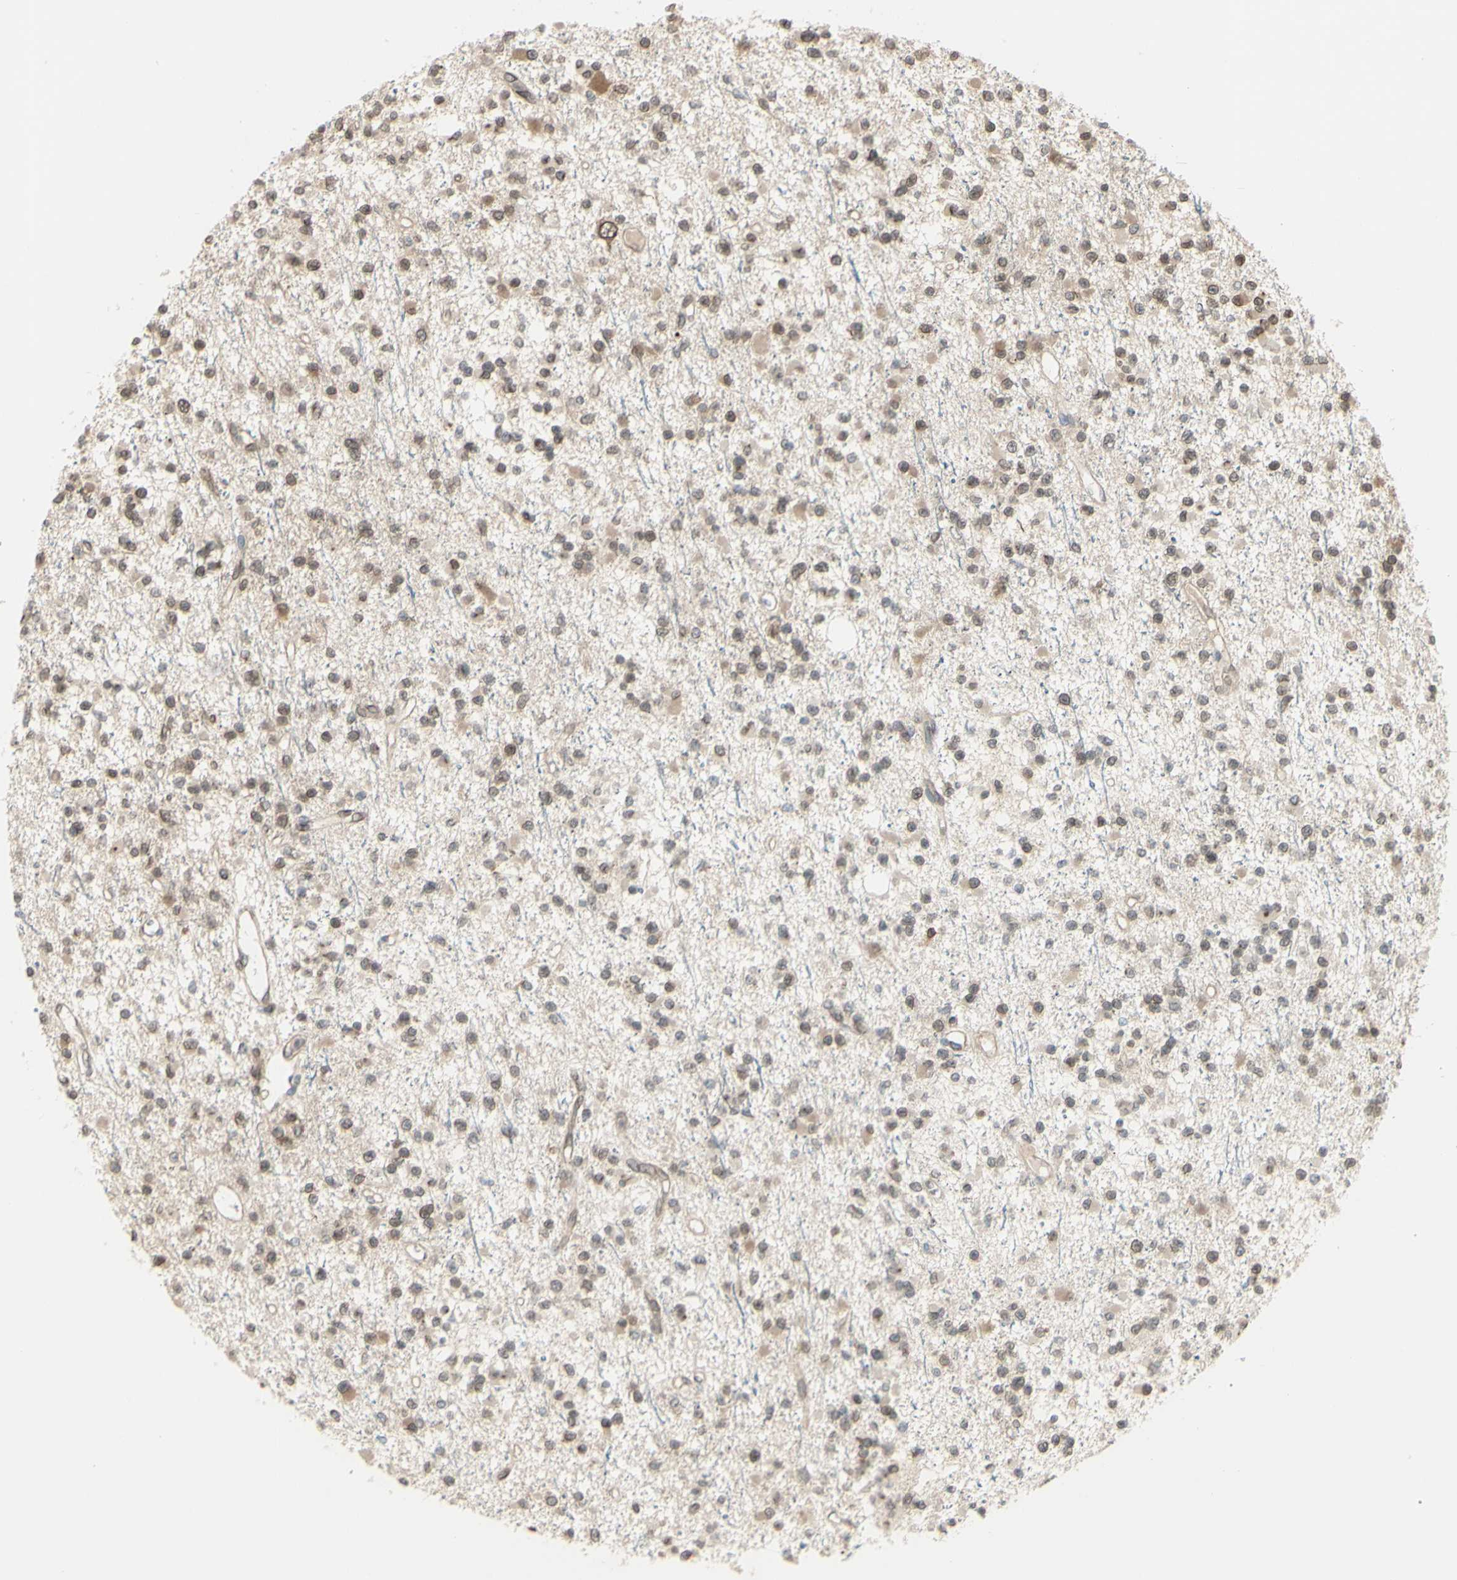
{"staining": {"intensity": "weak", "quantity": ">75%", "location": "cytoplasmic/membranous,nuclear"}, "tissue": "glioma", "cell_type": "Tumor cells", "image_type": "cancer", "snomed": [{"axis": "morphology", "description": "Glioma, malignant, Low grade"}, {"axis": "topography", "description": "Brain"}], "caption": "Glioma stained for a protein displays weak cytoplasmic/membranous and nuclear positivity in tumor cells.", "gene": "MLF2", "patient": {"sex": "female", "age": 22}}